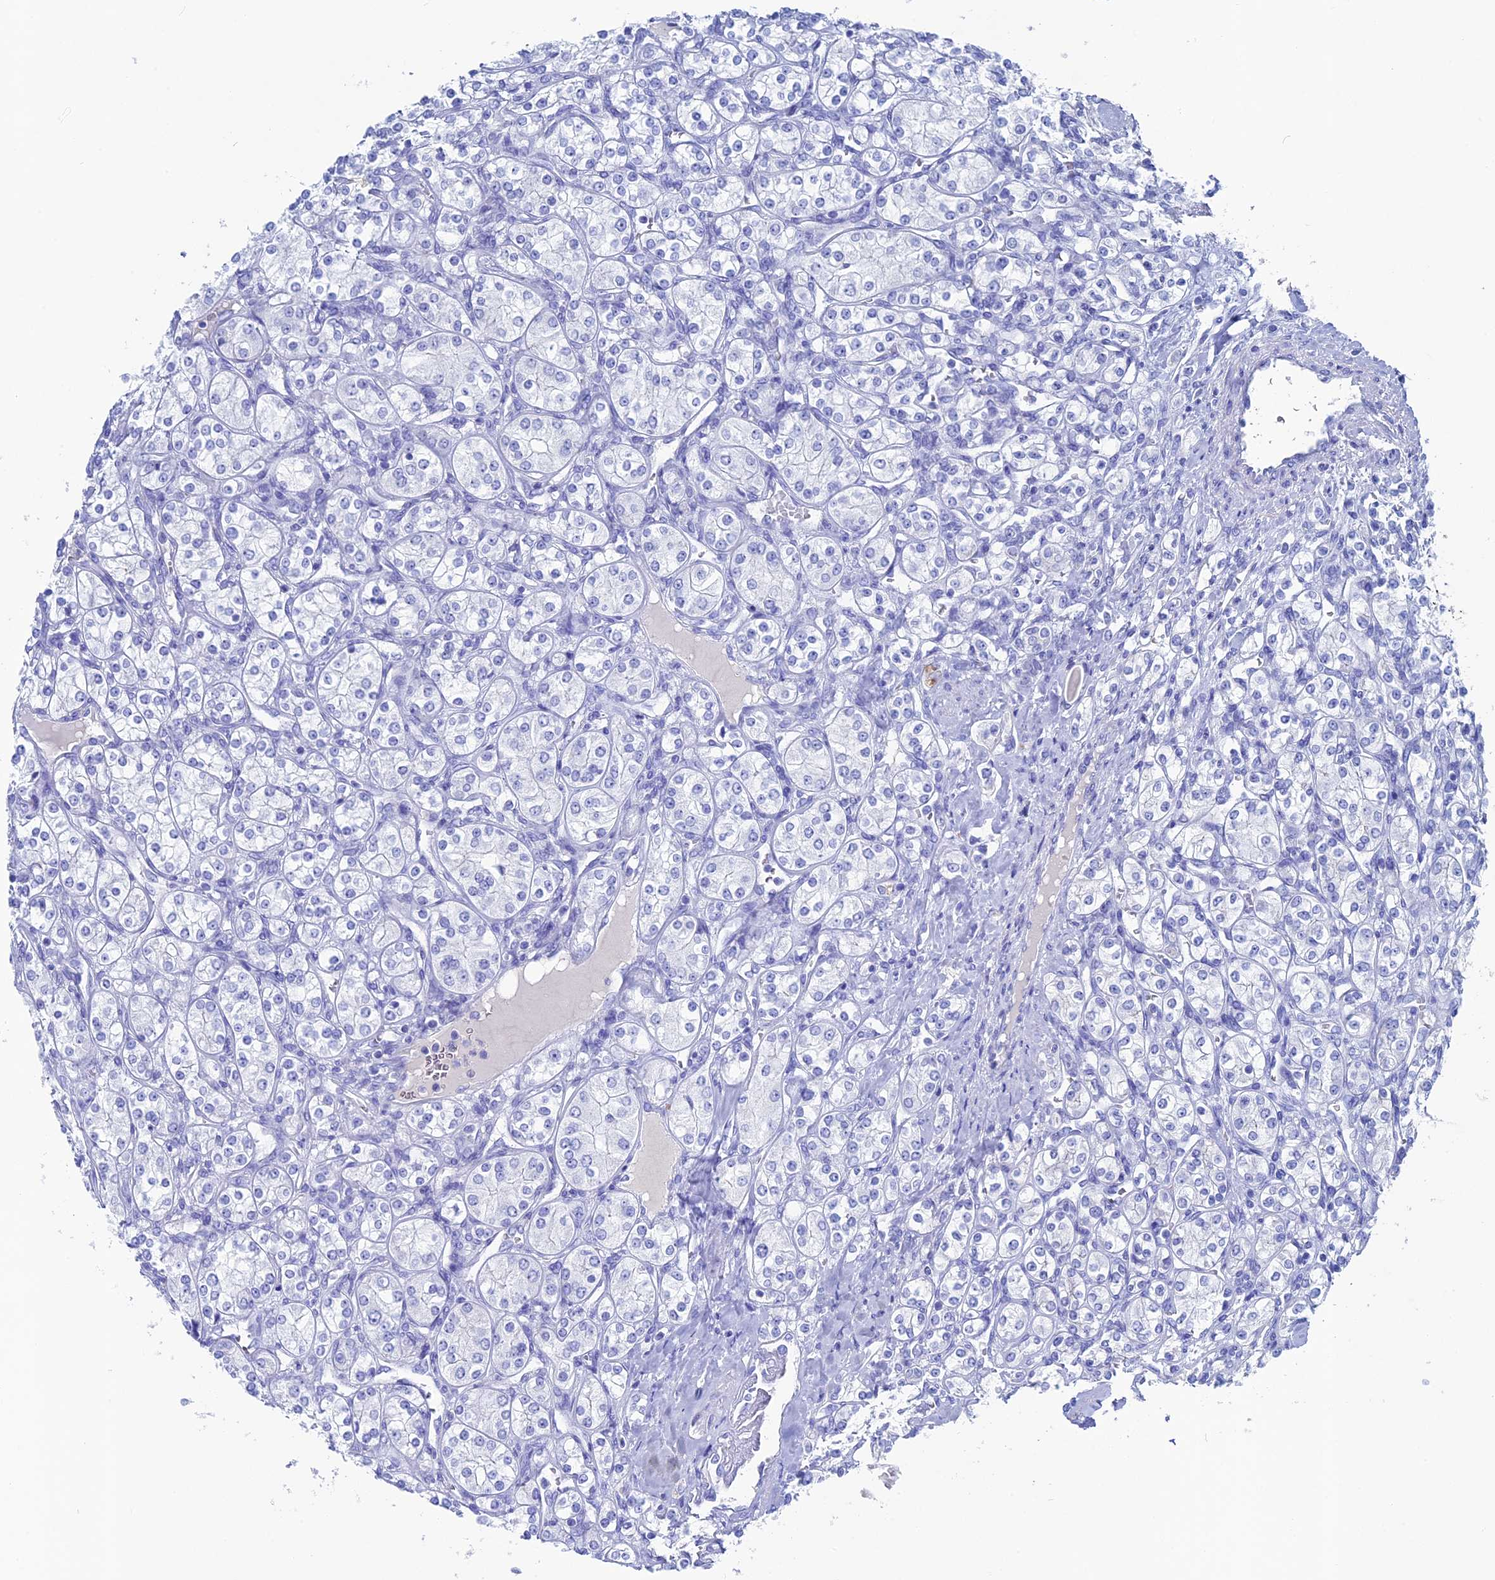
{"staining": {"intensity": "negative", "quantity": "none", "location": "none"}, "tissue": "renal cancer", "cell_type": "Tumor cells", "image_type": "cancer", "snomed": [{"axis": "morphology", "description": "Adenocarcinoma, NOS"}, {"axis": "topography", "description": "Kidney"}], "caption": "Tumor cells show no significant staining in renal cancer. Brightfield microscopy of immunohistochemistry stained with DAB (3,3'-diaminobenzidine) (brown) and hematoxylin (blue), captured at high magnification.", "gene": "UNC119", "patient": {"sex": "male", "age": 77}}